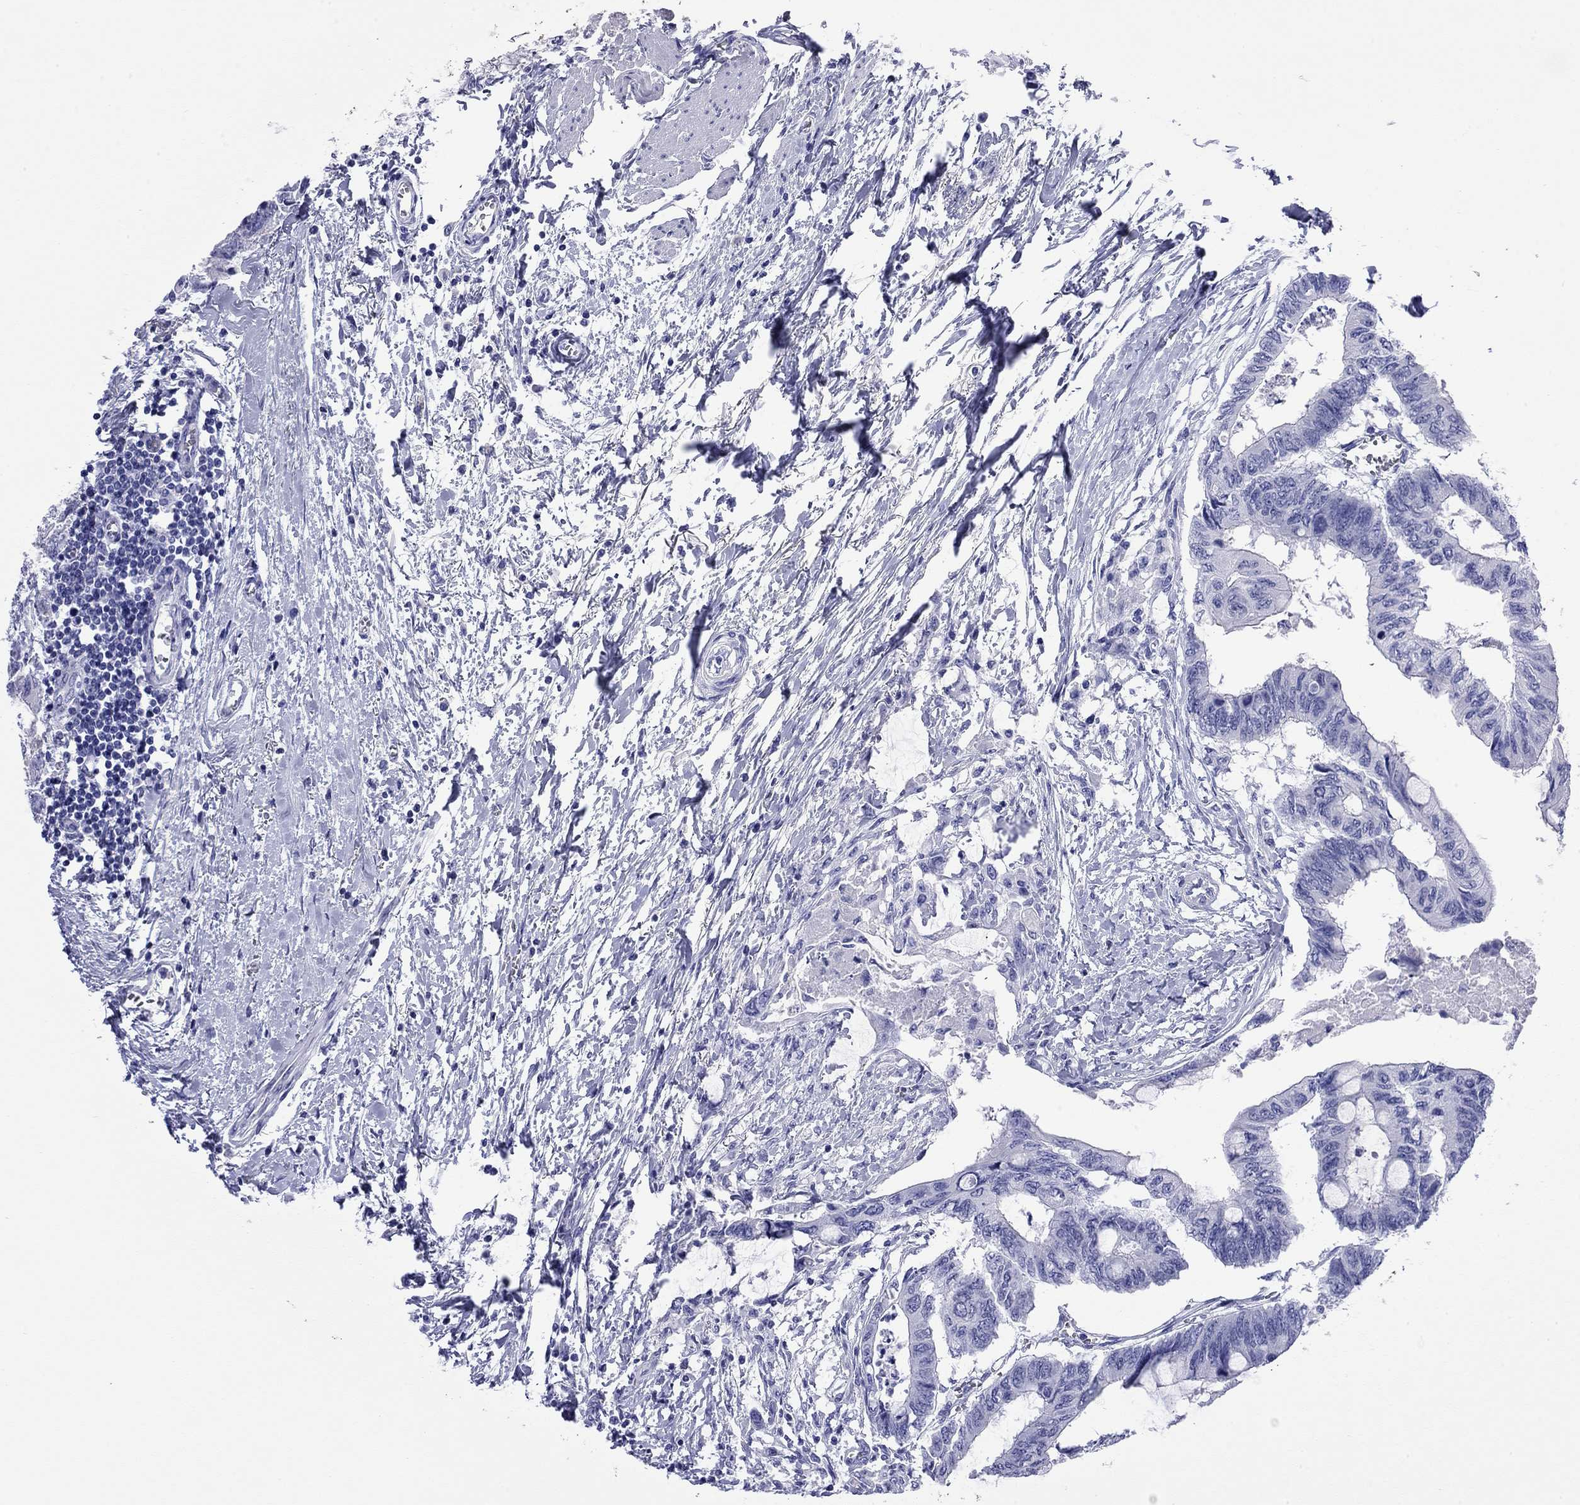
{"staining": {"intensity": "negative", "quantity": "none", "location": "none"}, "tissue": "colorectal cancer", "cell_type": "Tumor cells", "image_type": "cancer", "snomed": [{"axis": "morphology", "description": "Normal tissue, NOS"}, {"axis": "morphology", "description": "Adenocarcinoma, NOS"}, {"axis": "topography", "description": "Rectum"}, {"axis": "topography", "description": "Peripheral nerve tissue"}], "caption": "DAB (3,3'-diaminobenzidine) immunohistochemical staining of human colorectal cancer (adenocarcinoma) exhibits no significant expression in tumor cells.", "gene": "FIGLA", "patient": {"sex": "male", "age": 92}}